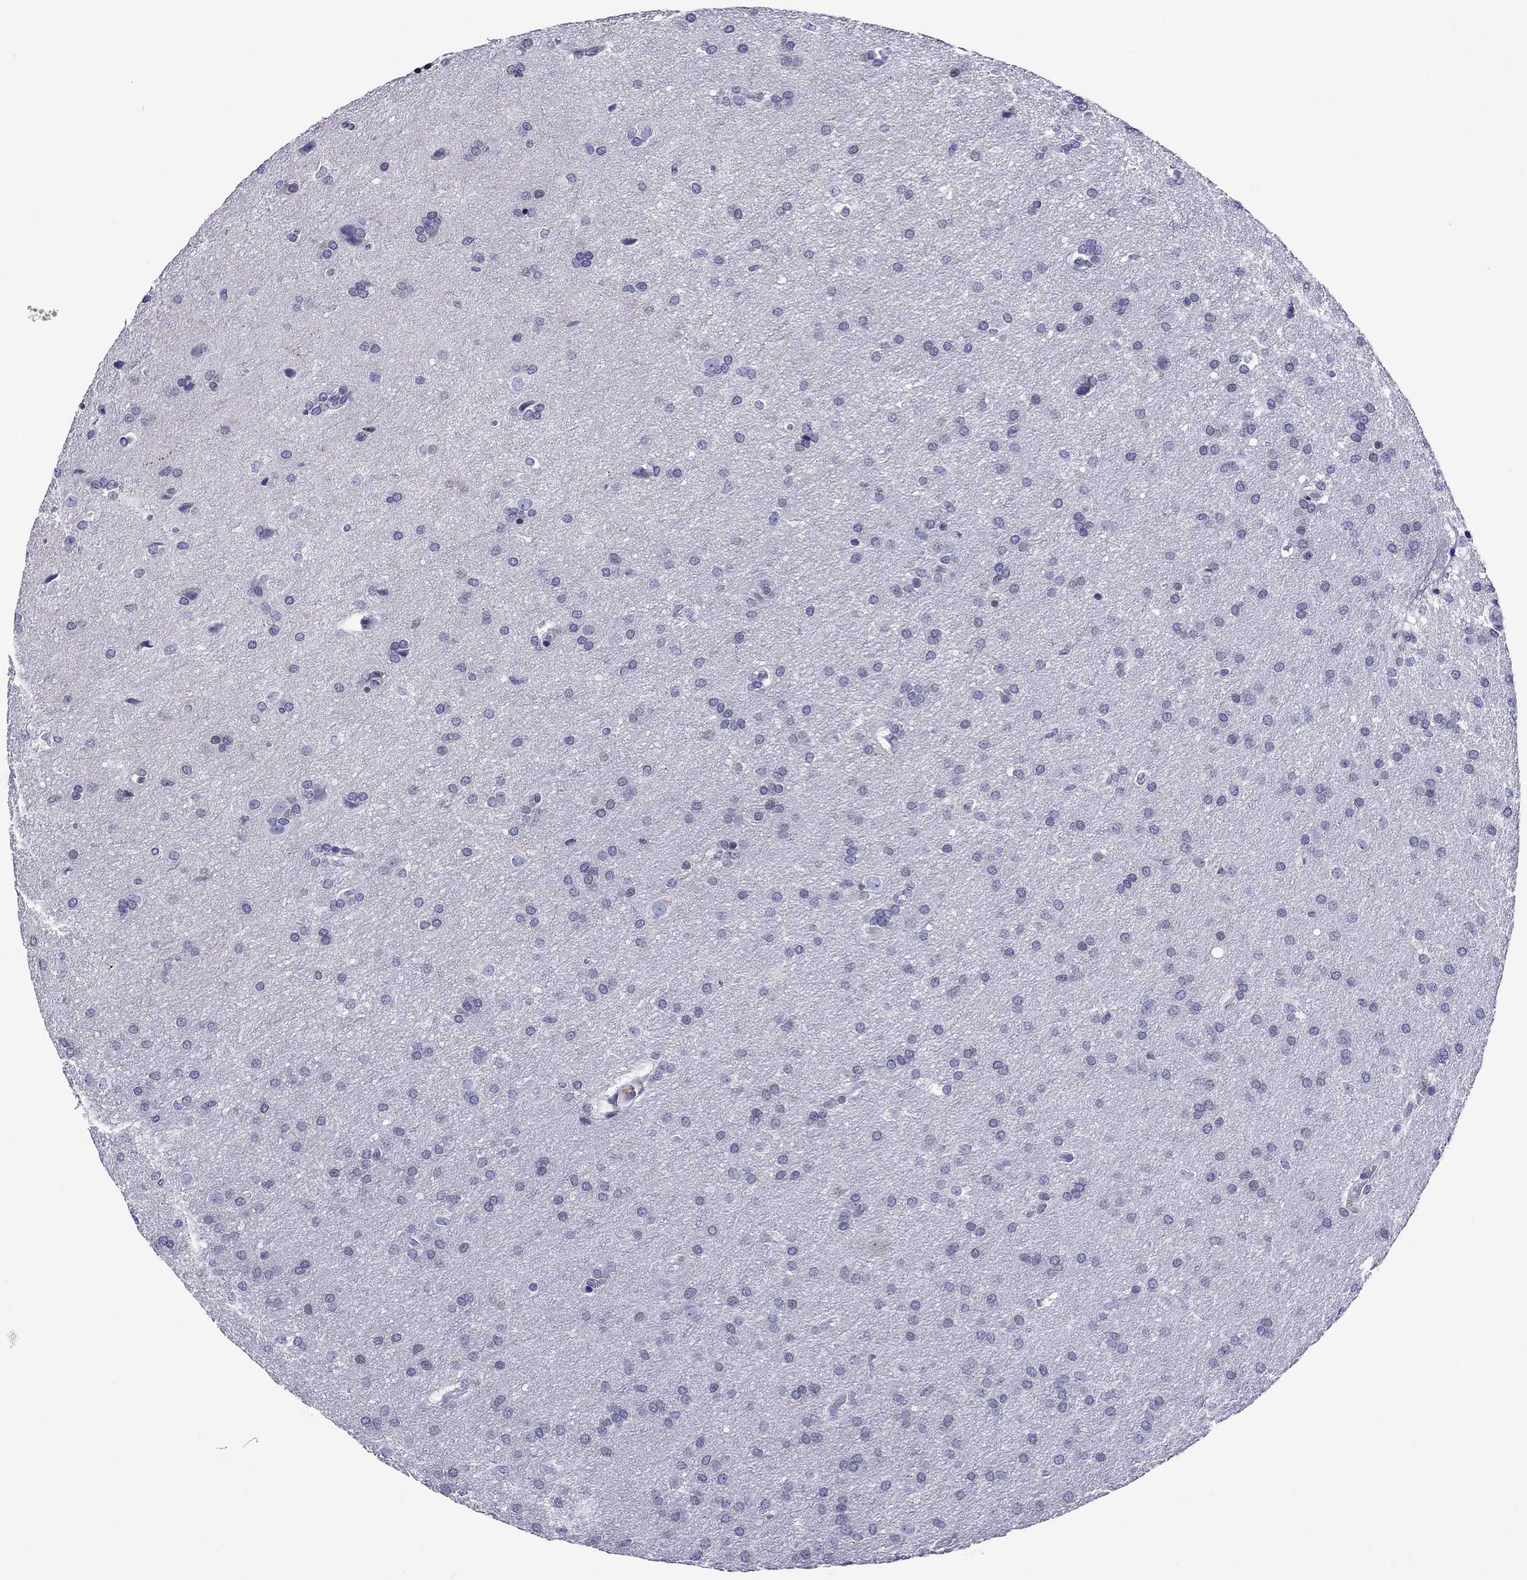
{"staining": {"intensity": "negative", "quantity": "none", "location": "none"}, "tissue": "glioma", "cell_type": "Tumor cells", "image_type": "cancer", "snomed": [{"axis": "morphology", "description": "Glioma, malignant, Low grade"}, {"axis": "topography", "description": "Brain"}], "caption": "An immunohistochemistry (IHC) photomicrograph of malignant glioma (low-grade) is shown. There is no staining in tumor cells of malignant glioma (low-grade).", "gene": "SCG2", "patient": {"sex": "female", "age": 32}}